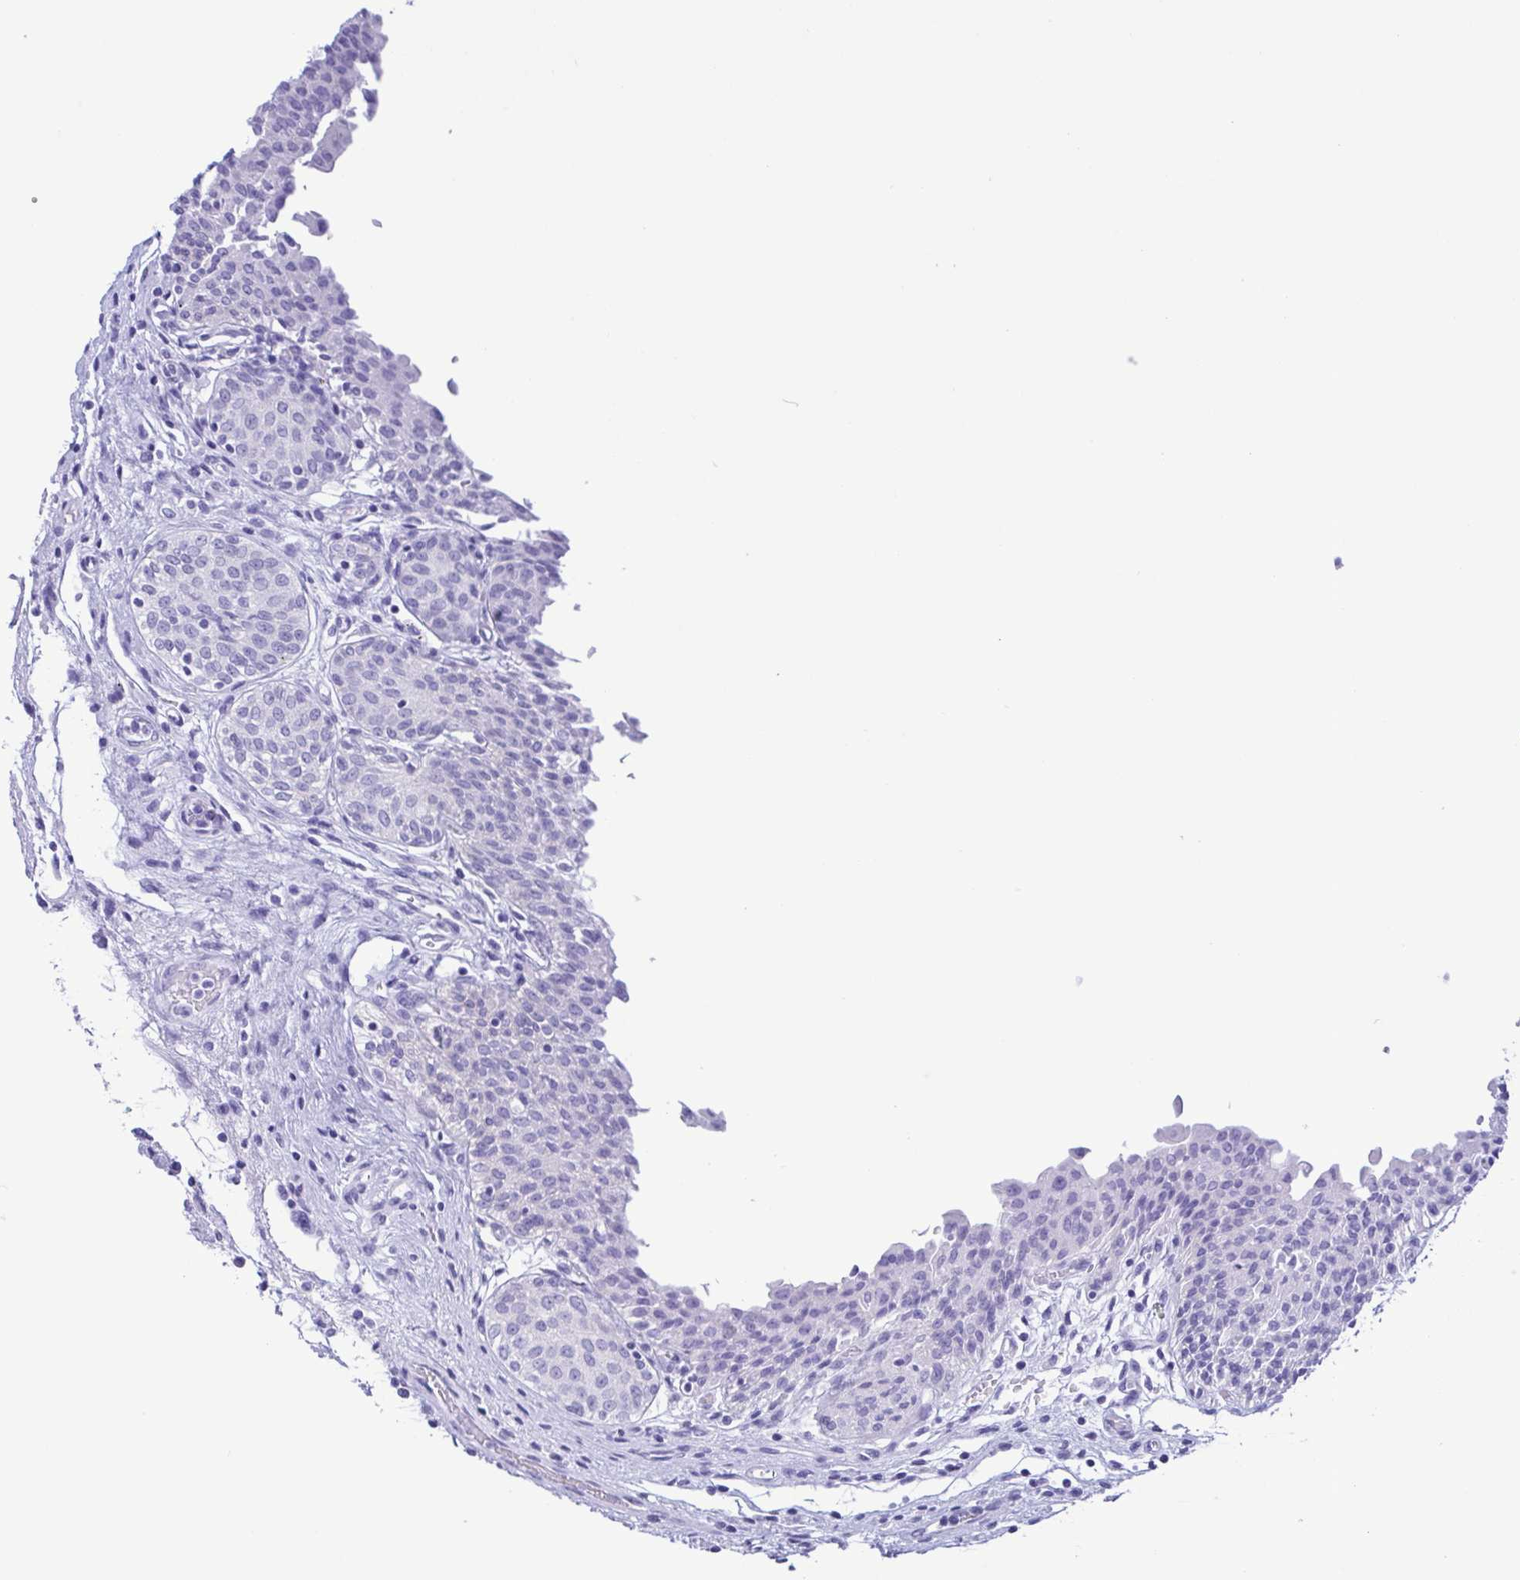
{"staining": {"intensity": "negative", "quantity": "none", "location": "none"}, "tissue": "urinary bladder", "cell_type": "Urothelial cells", "image_type": "normal", "snomed": [{"axis": "morphology", "description": "Normal tissue, NOS"}, {"axis": "topography", "description": "Urinary bladder"}], "caption": "An immunohistochemistry (IHC) photomicrograph of benign urinary bladder is shown. There is no staining in urothelial cells of urinary bladder.", "gene": "TSPY10", "patient": {"sex": "male", "age": 68}}